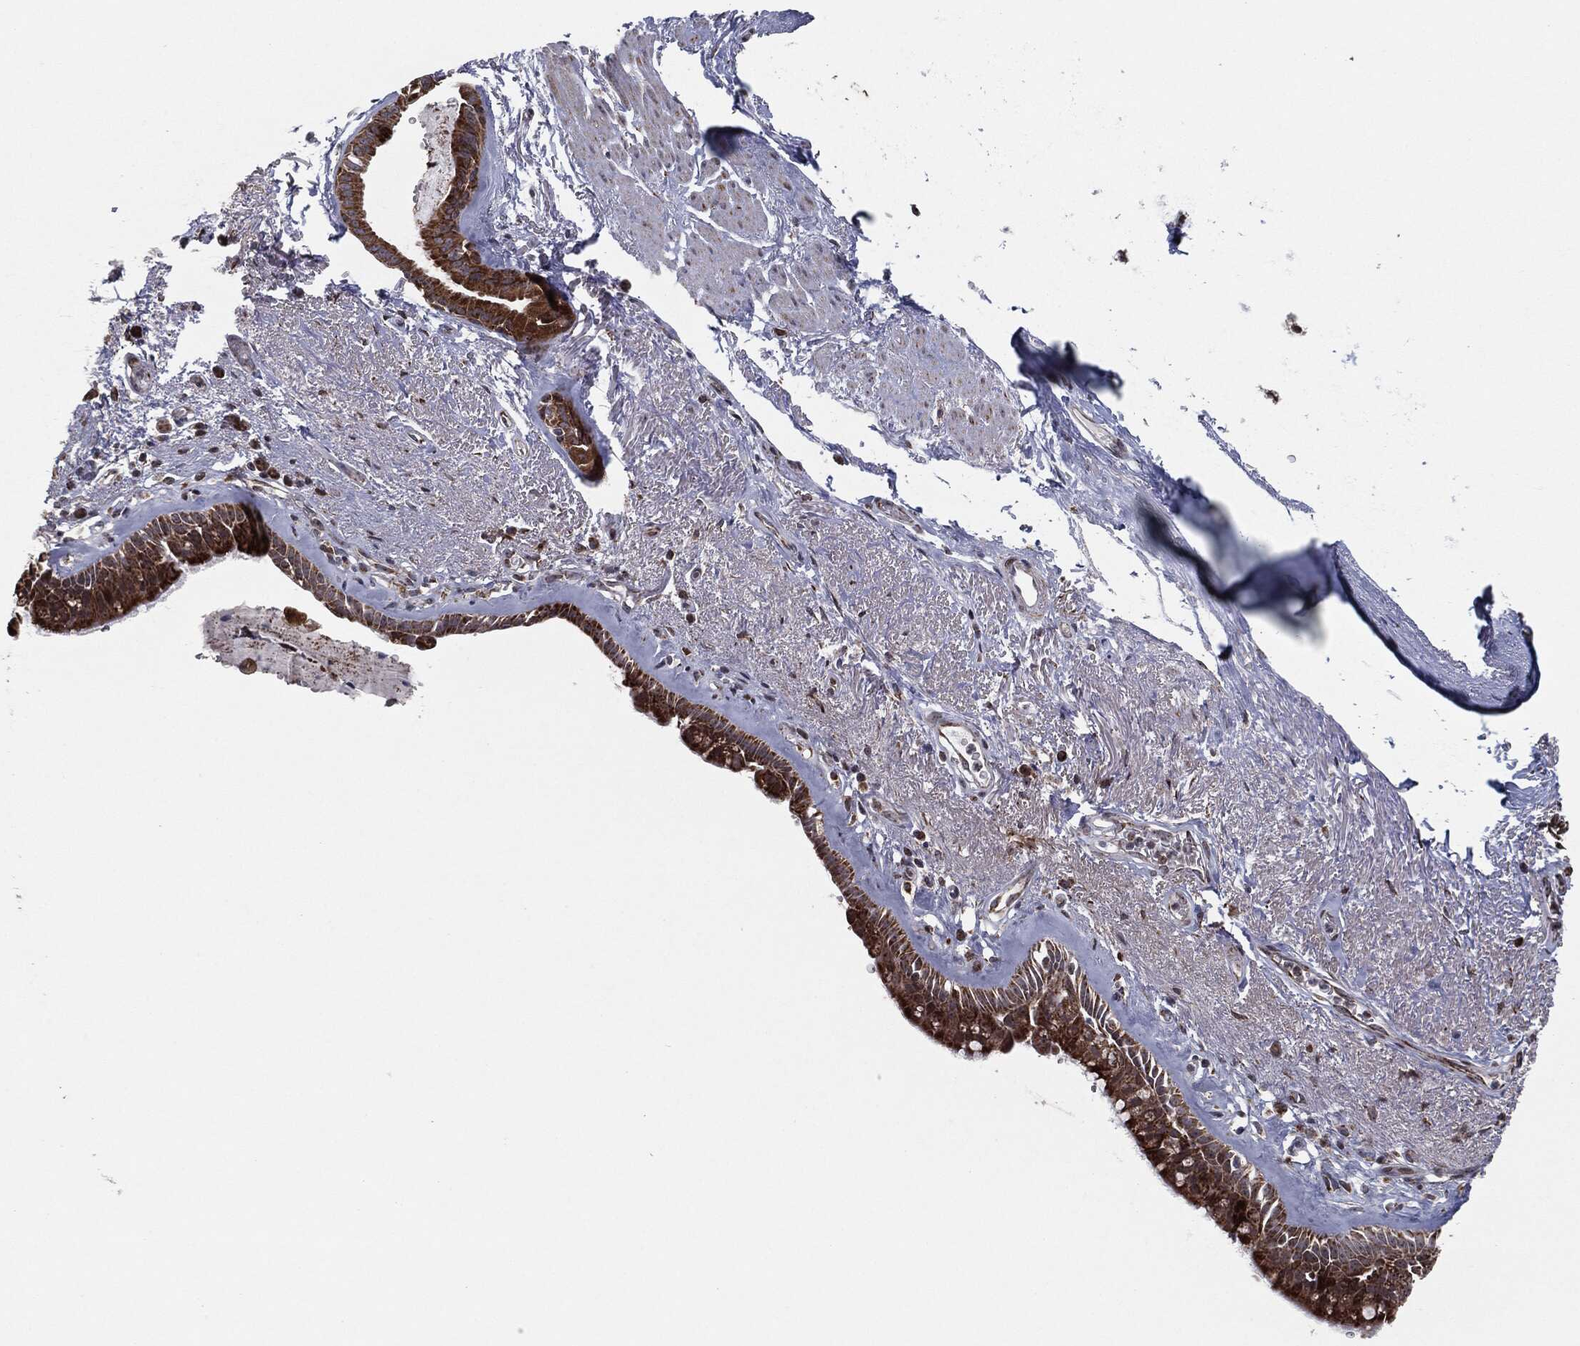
{"staining": {"intensity": "strong", "quantity": "25%-75%", "location": "cytoplasmic/membranous"}, "tissue": "bronchus", "cell_type": "Respiratory epithelial cells", "image_type": "normal", "snomed": [{"axis": "morphology", "description": "Normal tissue, NOS"}, {"axis": "topography", "description": "Bronchus"}], "caption": "This micrograph reveals immunohistochemistry (IHC) staining of unremarkable bronchus, with high strong cytoplasmic/membranous expression in approximately 25%-75% of respiratory epithelial cells.", "gene": "CHCHD2", "patient": {"sex": "male", "age": 82}}